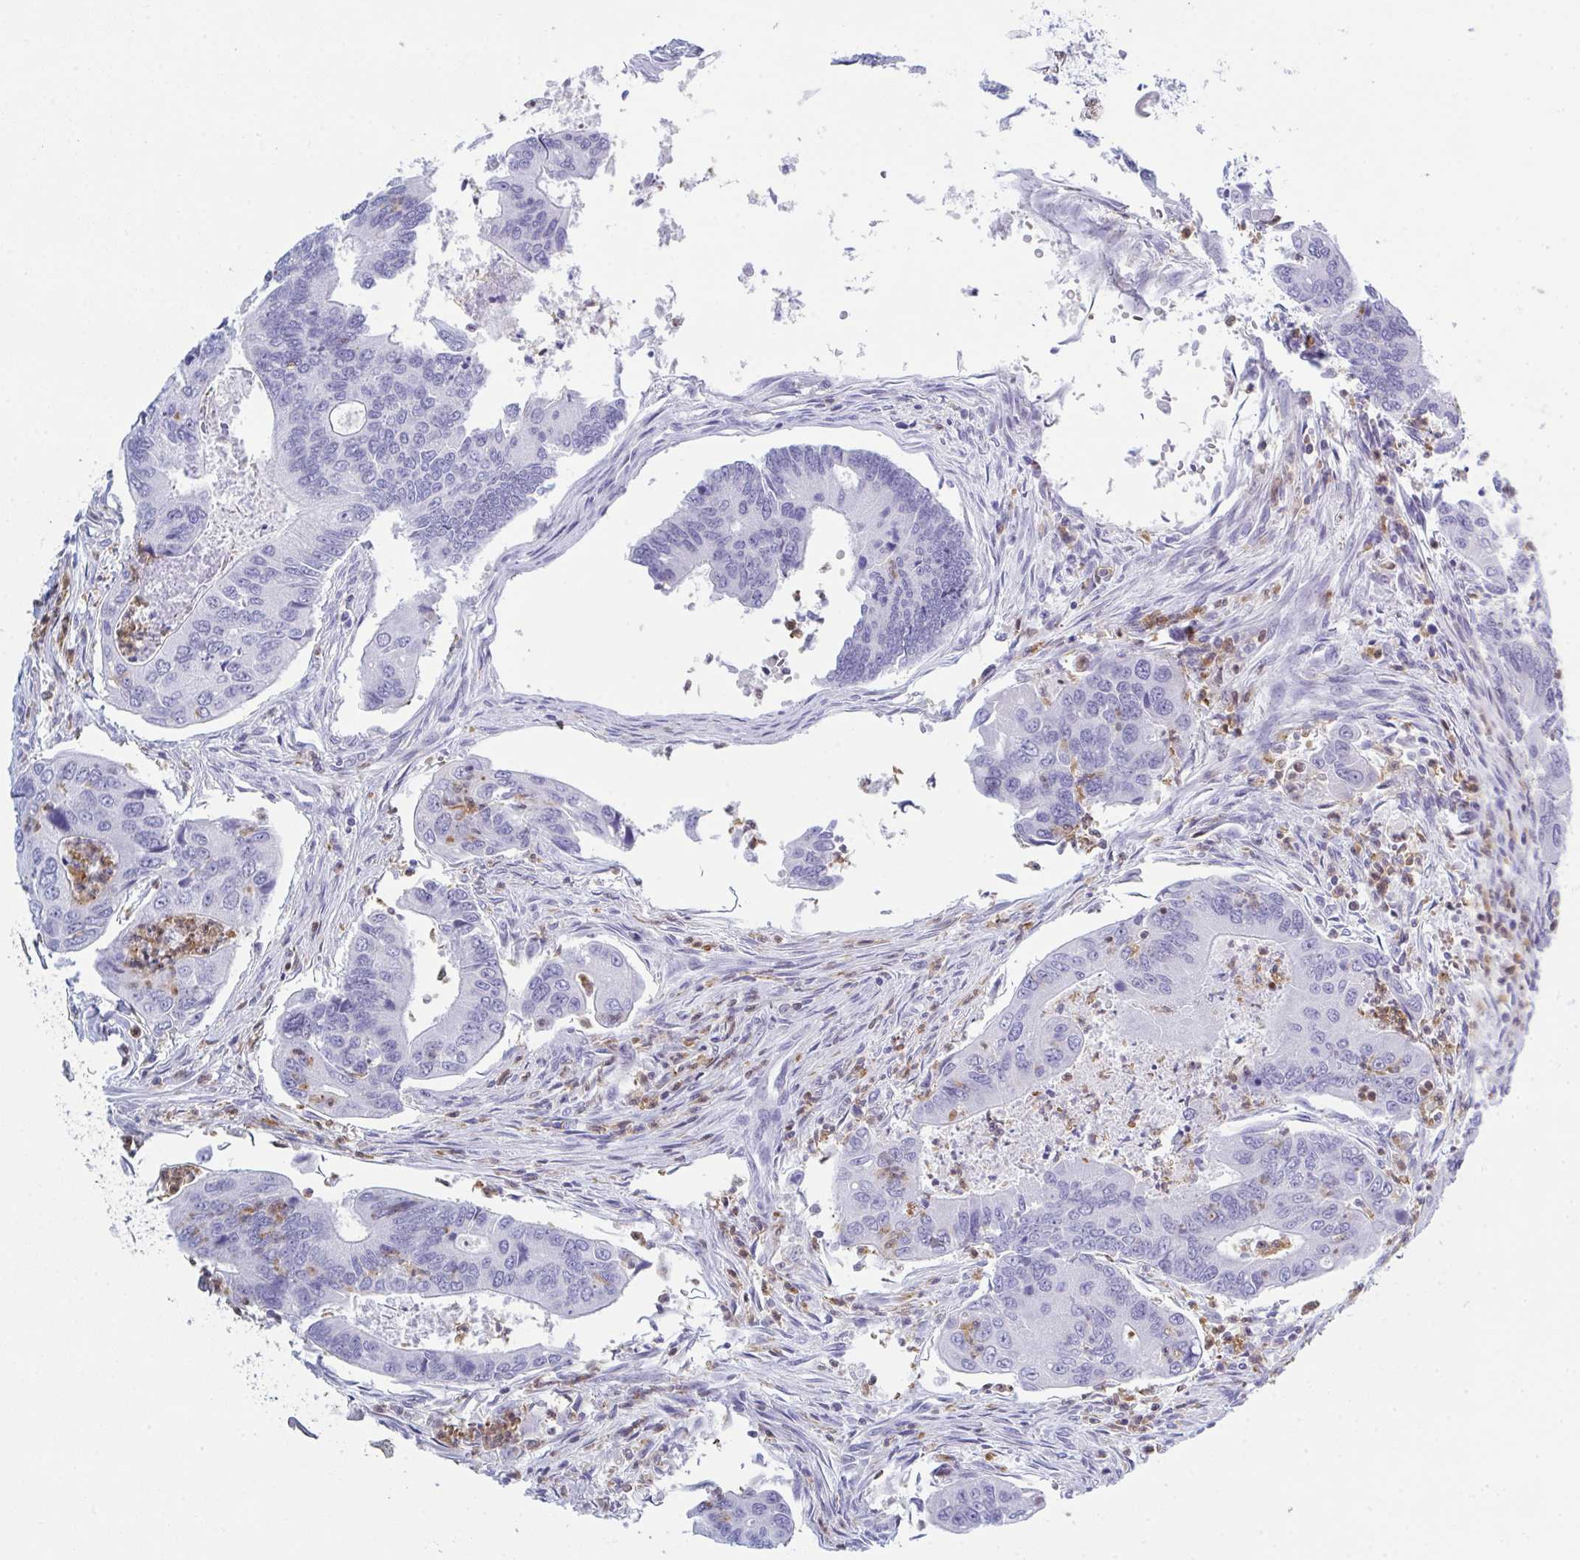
{"staining": {"intensity": "negative", "quantity": "none", "location": "none"}, "tissue": "colorectal cancer", "cell_type": "Tumor cells", "image_type": "cancer", "snomed": [{"axis": "morphology", "description": "Adenocarcinoma, NOS"}, {"axis": "topography", "description": "Colon"}], "caption": "IHC image of neoplastic tissue: adenocarcinoma (colorectal) stained with DAB shows no significant protein staining in tumor cells. (Stains: DAB IHC with hematoxylin counter stain, Microscopy: brightfield microscopy at high magnification).", "gene": "MYO1F", "patient": {"sex": "female", "age": 67}}